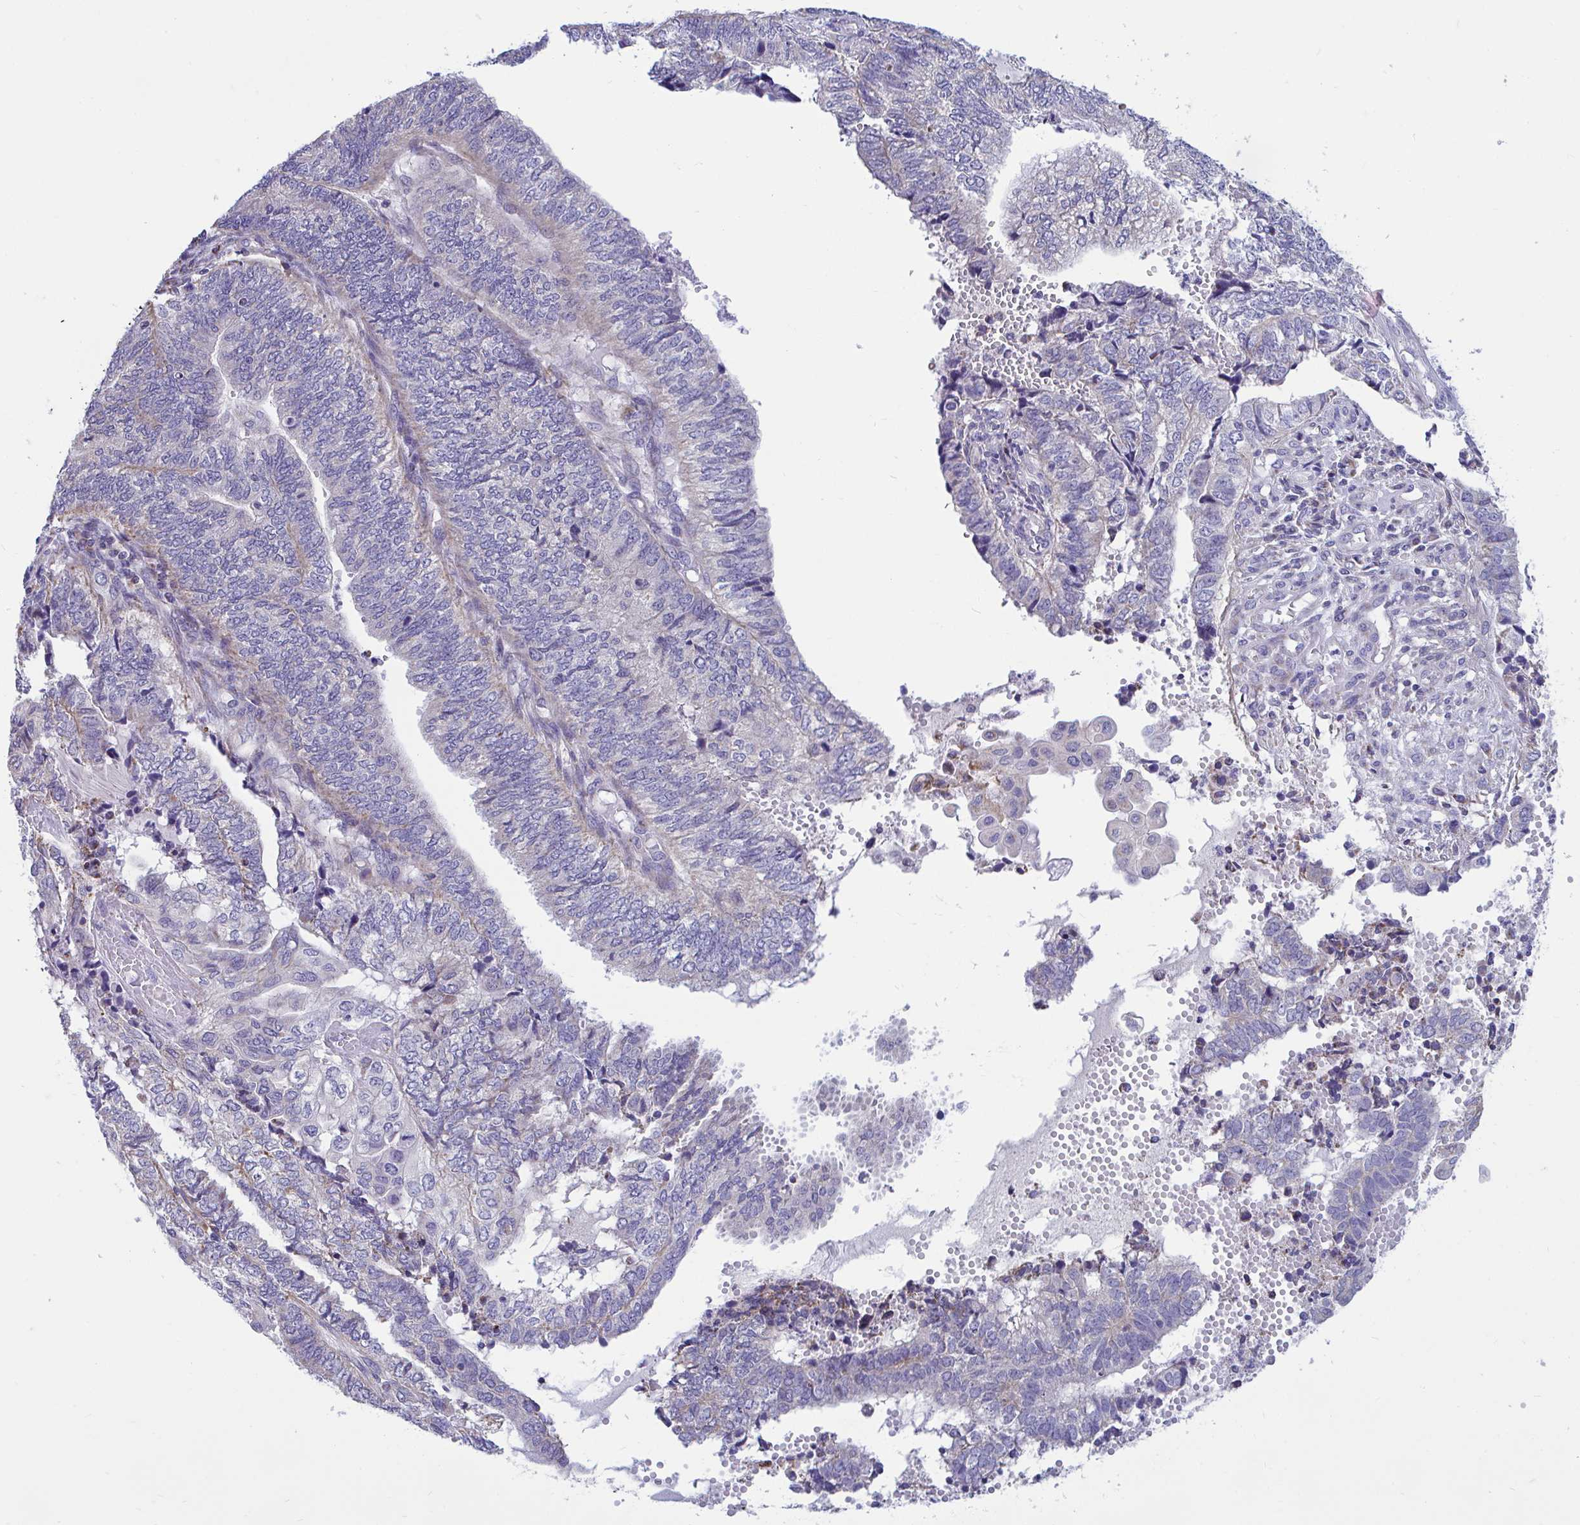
{"staining": {"intensity": "negative", "quantity": "none", "location": "none"}, "tissue": "endometrial cancer", "cell_type": "Tumor cells", "image_type": "cancer", "snomed": [{"axis": "morphology", "description": "Adenocarcinoma, NOS"}, {"axis": "topography", "description": "Uterus"}, {"axis": "topography", "description": "Endometrium"}], "caption": "This is an immunohistochemistry histopathology image of human endometrial adenocarcinoma. There is no staining in tumor cells.", "gene": "OR13A1", "patient": {"sex": "female", "age": 70}}